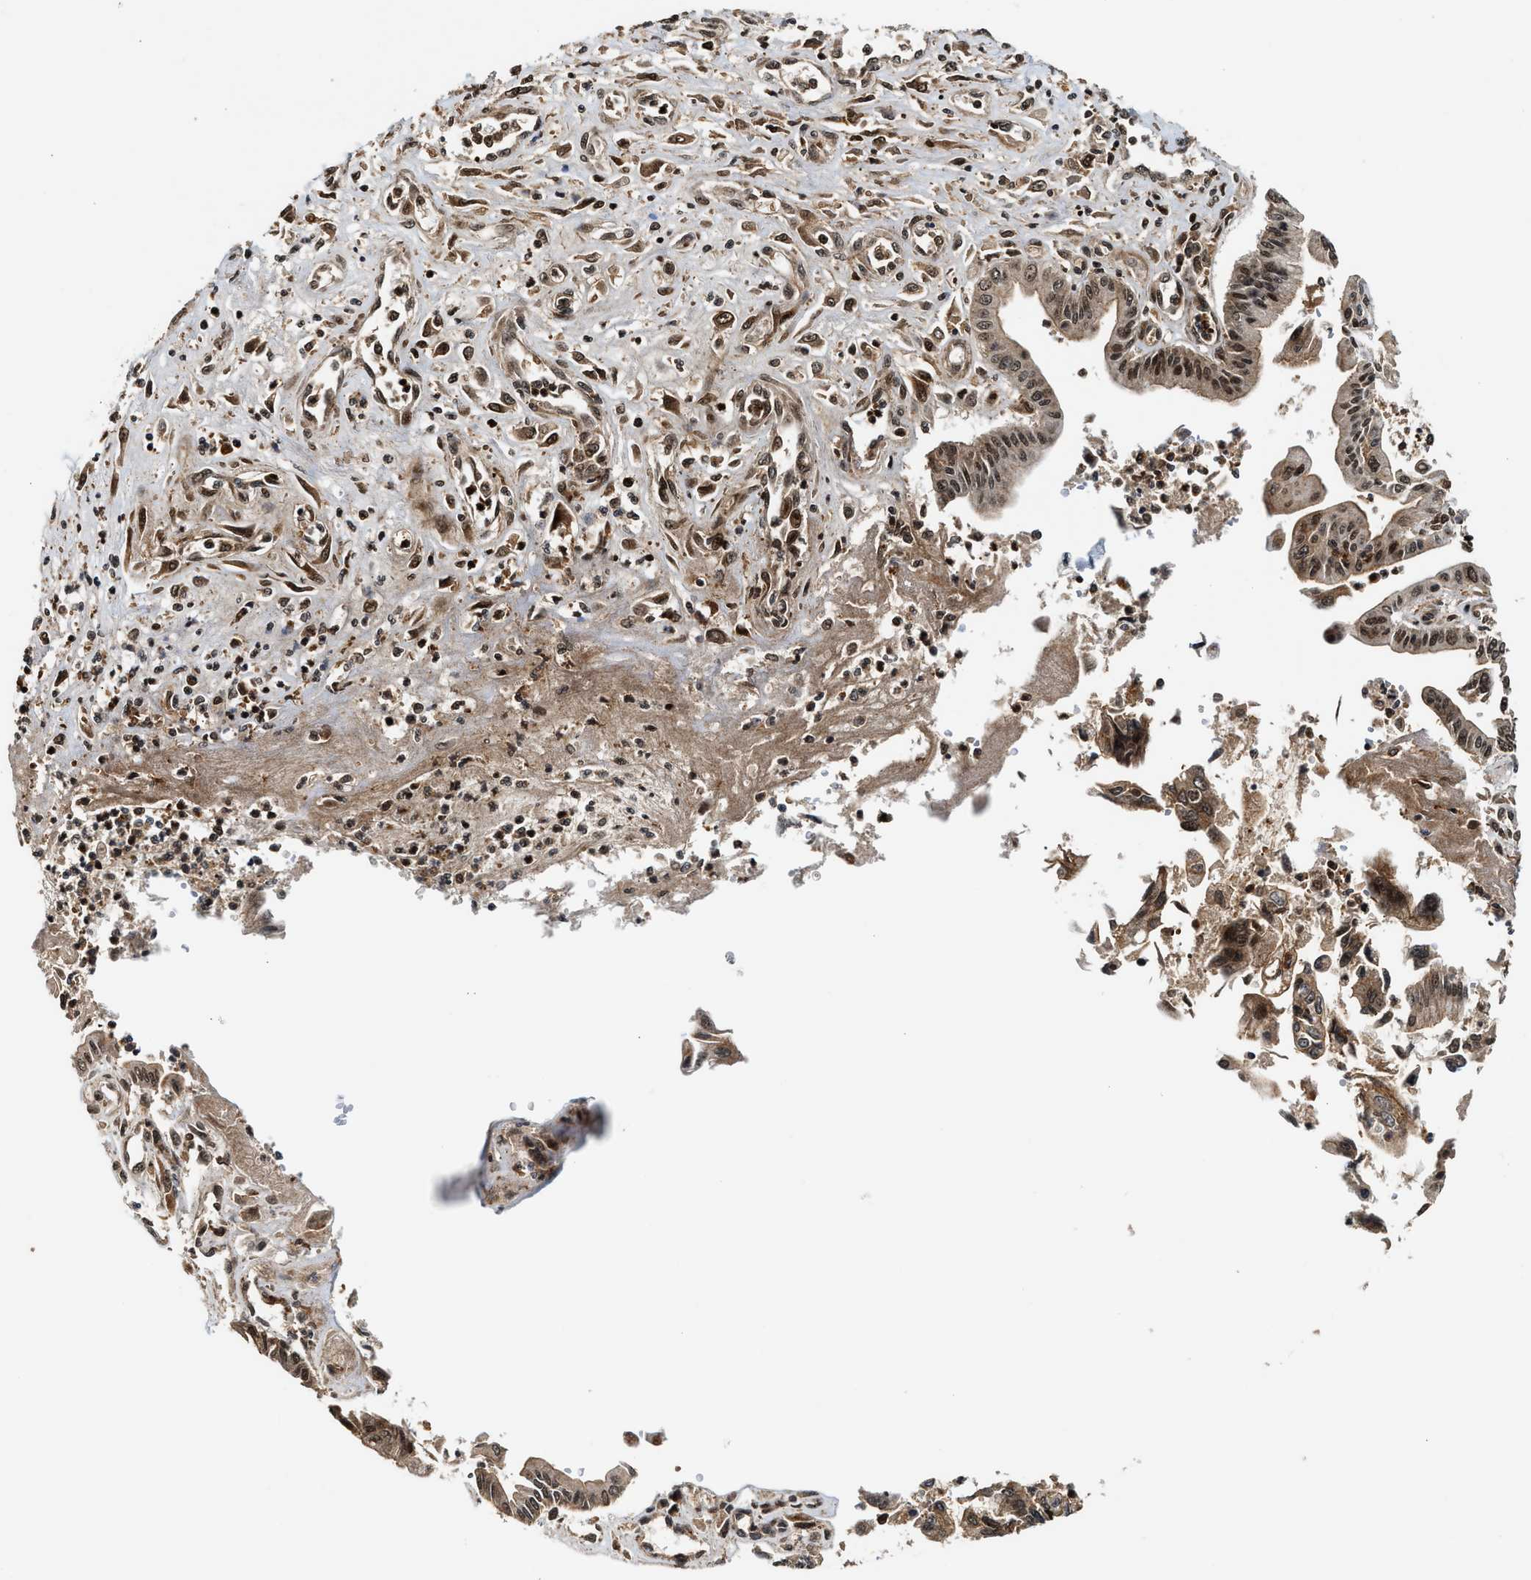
{"staining": {"intensity": "moderate", "quantity": ">75%", "location": "cytoplasmic/membranous,nuclear"}, "tissue": "pancreatic cancer", "cell_type": "Tumor cells", "image_type": "cancer", "snomed": [{"axis": "morphology", "description": "Adenocarcinoma, NOS"}, {"axis": "topography", "description": "Pancreas"}], "caption": "The histopathology image demonstrates immunohistochemical staining of pancreatic cancer. There is moderate cytoplasmic/membranous and nuclear expression is seen in about >75% of tumor cells.", "gene": "MDM2", "patient": {"sex": "male", "age": 56}}